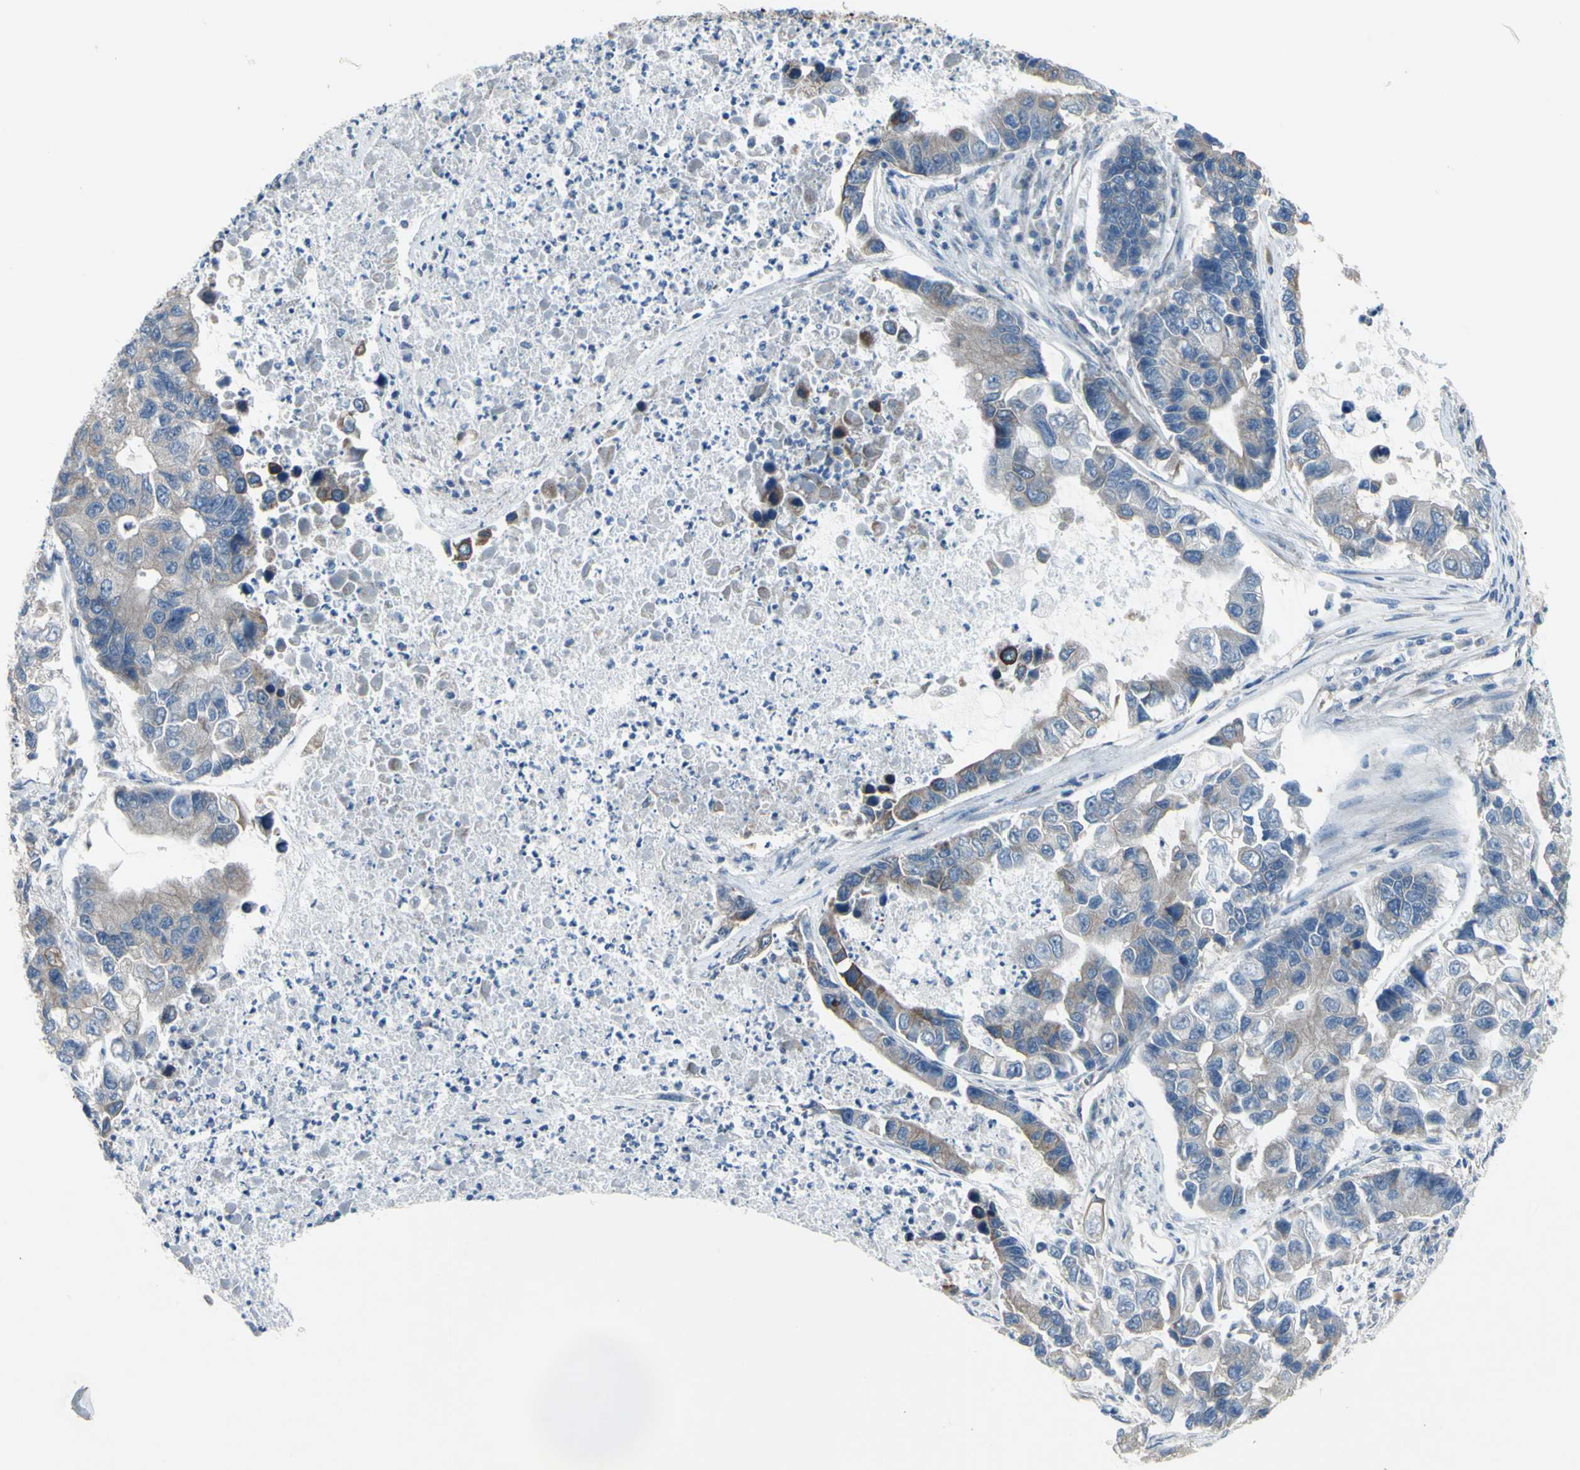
{"staining": {"intensity": "weak", "quantity": "<25%", "location": "cytoplasmic/membranous"}, "tissue": "lung cancer", "cell_type": "Tumor cells", "image_type": "cancer", "snomed": [{"axis": "morphology", "description": "Adenocarcinoma, NOS"}, {"axis": "topography", "description": "Lung"}], "caption": "IHC of human lung cancer (adenocarcinoma) displays no expression in tumor cells.", "gene": "GRAMD2B", "patient": {"sex": "female", "age": 51}}